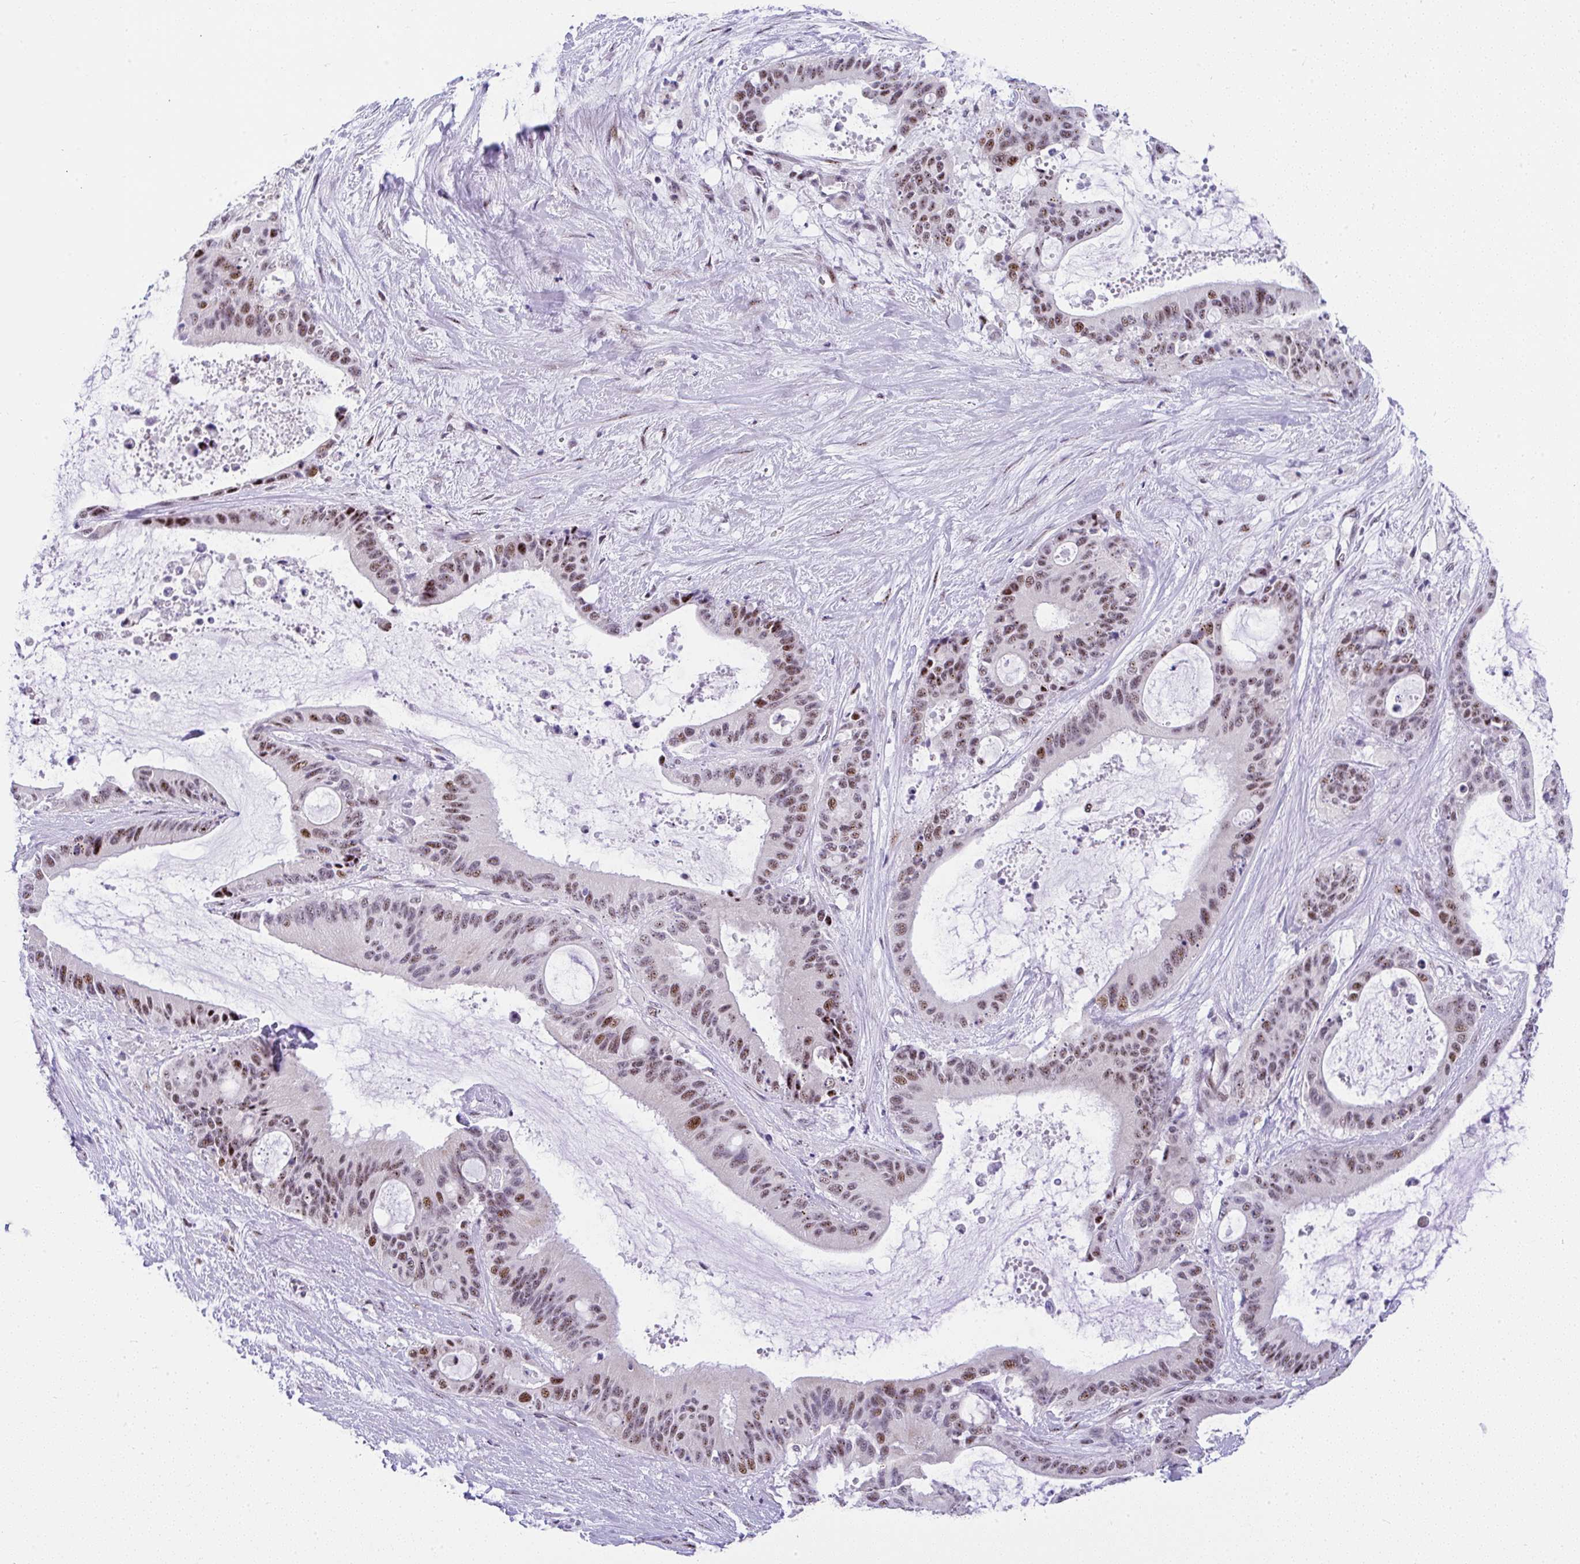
{"staining": {"intensity": "moderate", "quantity": ">75%", "location": "nuclear"}, "tissue": "liver cancer", "cell_type": "Tumor cells", "image_type": "cancer", "snomed": [{"axis": "morphology", "description": "Normal tissue, NOS"}, {"axis": "morphology", "description": "Cholangiocarcinoma"}, {"axis": "topography", "description": "Liver"}, {"axis": "topography", "description": "Peripheral nerve tissue"}], "caption": "Human liver cancer (cholangiocarcinoma) stained for a protein (brown) displays moderate nuclear positive expression in approximately >75% of tumor cells.", "gene": "NR1D2", "patient": {"sex": "female", "age": 73}}